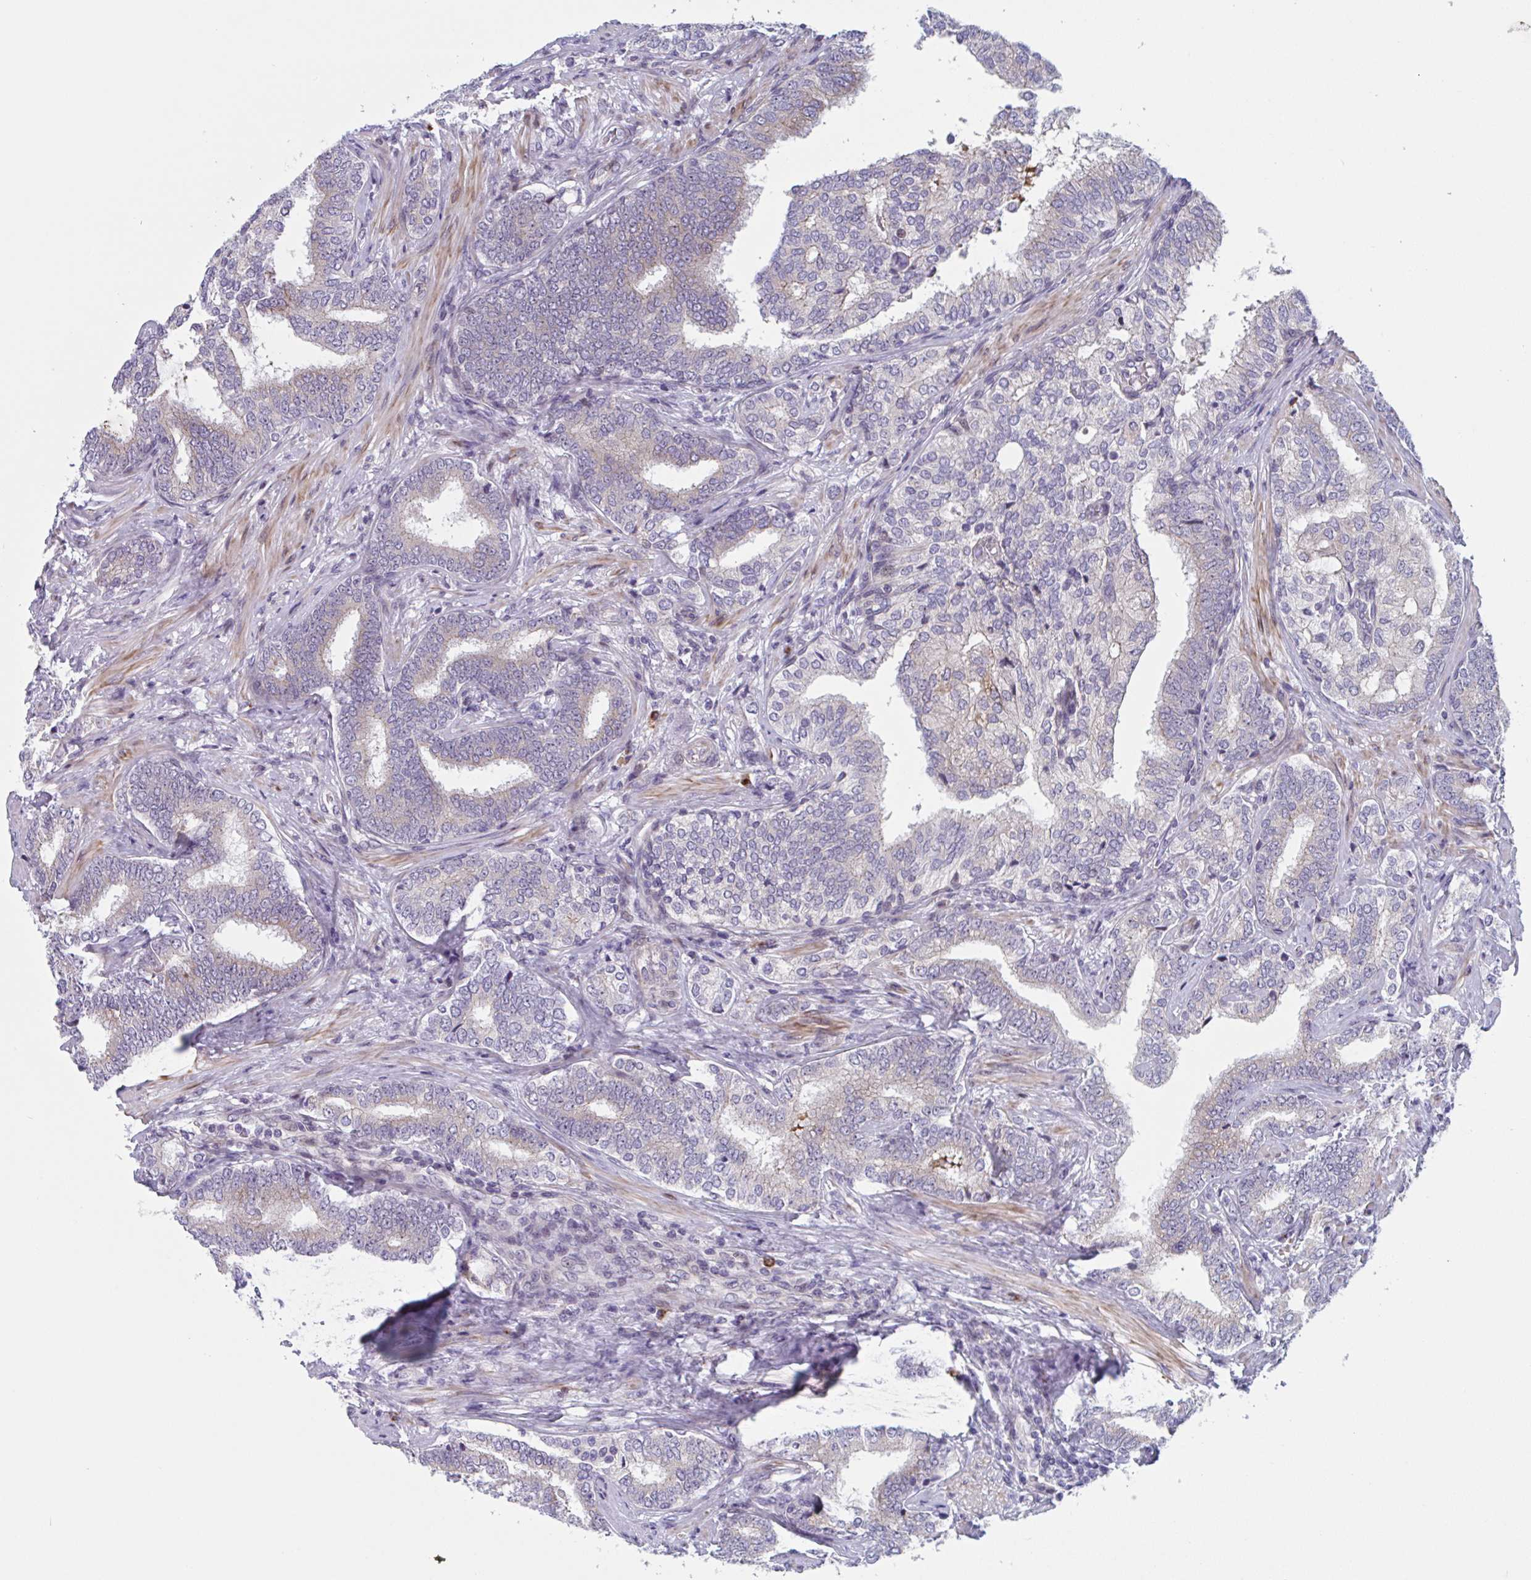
{"staining": {"intensity": "weak", "quantity": "<25%", "location": "cytoplasmic/membranous"}, "tissue": "prostate cancer", "cell_type": "Tumor cells", "image_type": "cancer", "snomed": [{"axis": "morphology", "description": "Adenocarcinoma, High grade"}, {"axis": "topography", "description": "Prostate"}], "caption": "DAB immunohistochemical staining of prostate high-grade adenocarcinoma shows no significant expression in tumor cells. (DAB (3,3'-diaminobenzidine) immunohistochemistry, high magnification).", "gene": "DUXA", "patient": {"sex": "male", "age": 72}}